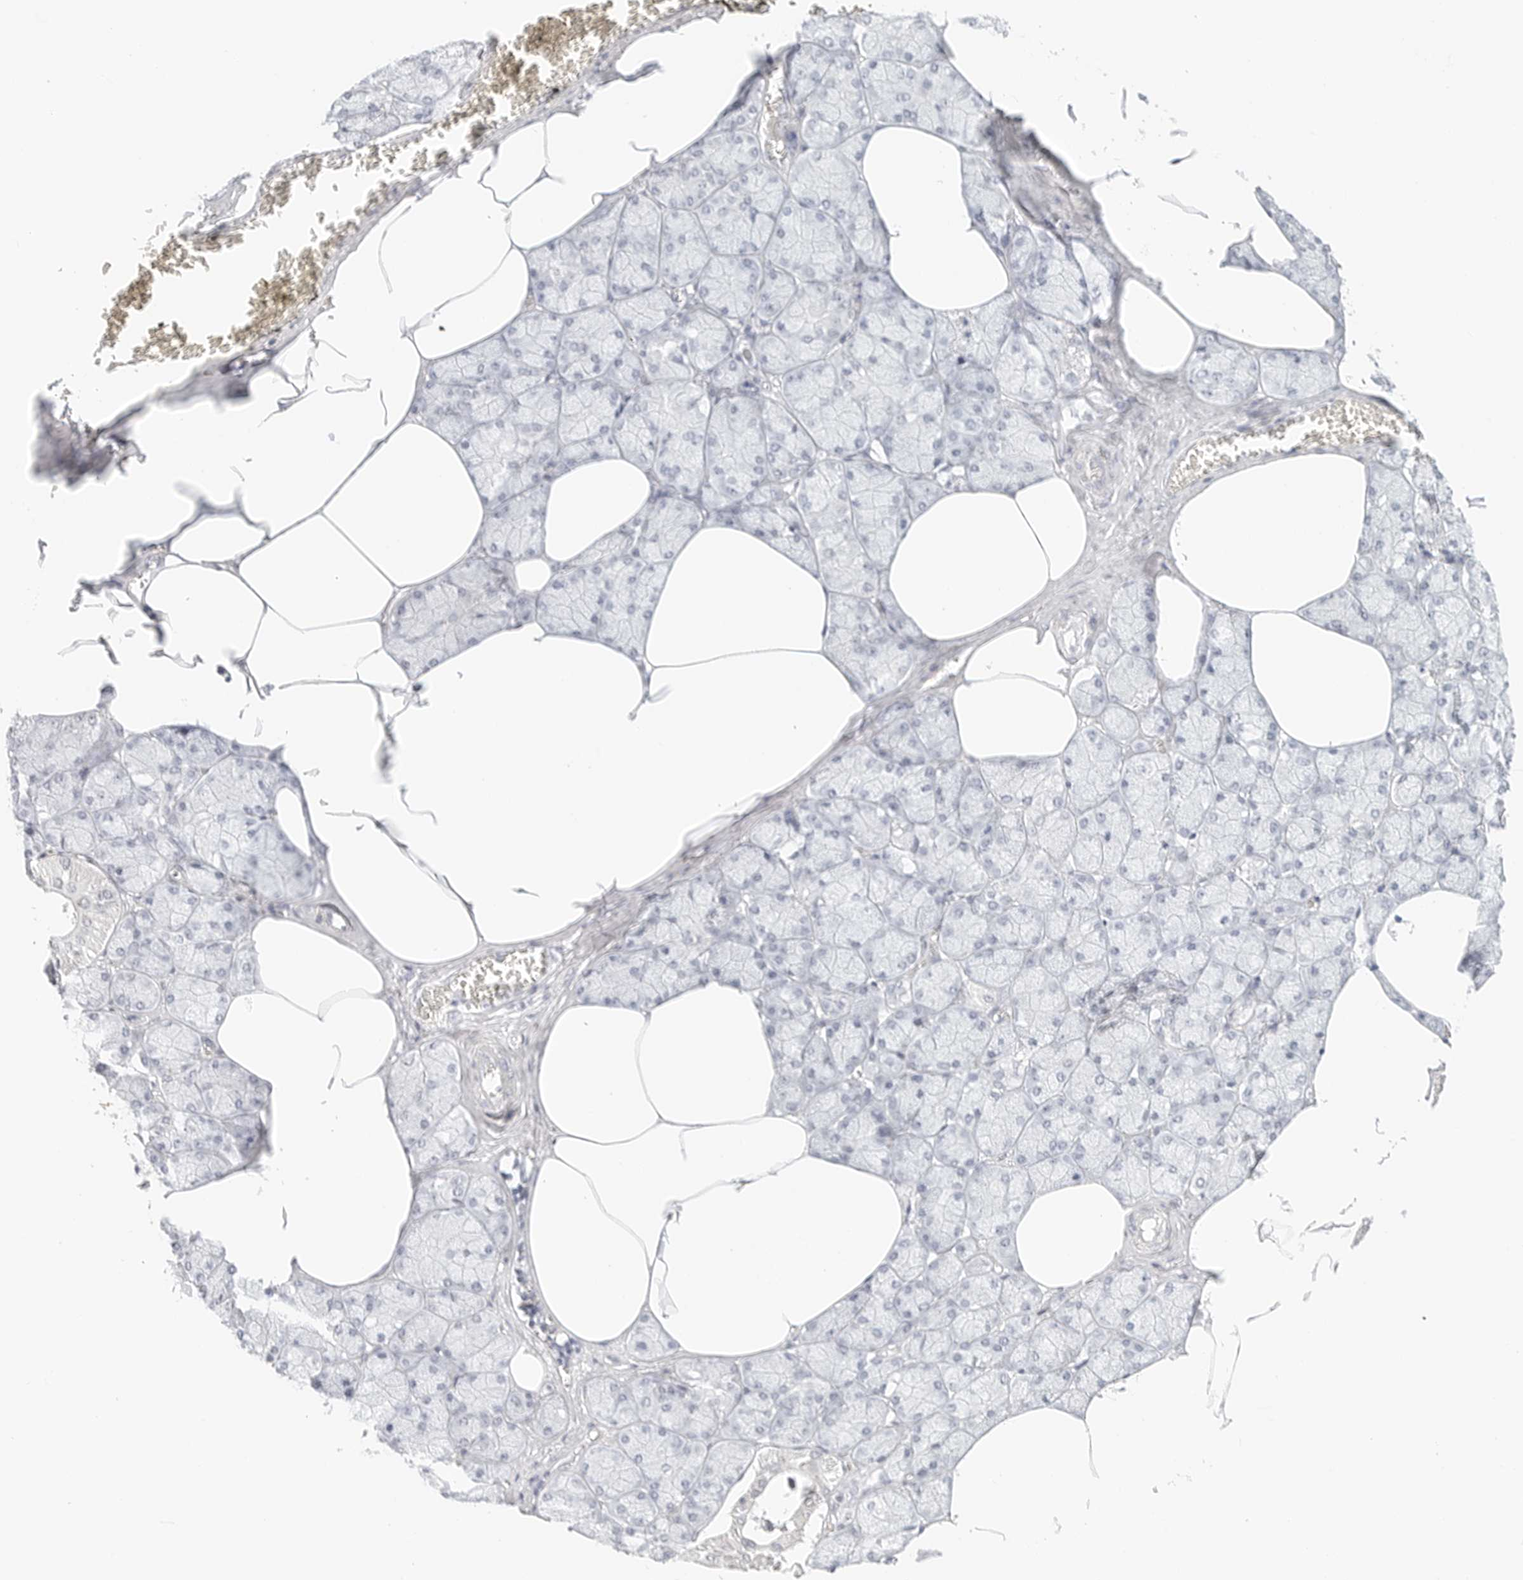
{"staining": {"intensity": "weak", "quantity": "<25%", "location": "nuclear"}, "tissue": "salivary gland", "cell_type": "Glandular cells", "image_type": "normal", "snomed": [{"axis": "morphology", "description": "Normal tissue, NOS"}, {"axis": "topography", "description": "Salivary gland"}], "caption": "DAB (3,3'-diaminobenzidine) immunohistochemical staining of unremarkable human salivary gland reveals no significant expression in glandular cells. (Immunohistochemistry, brightfield microscopy, high magnification).", "gene": "NEO1", "patient": {"sex": "male", "age": 62}}